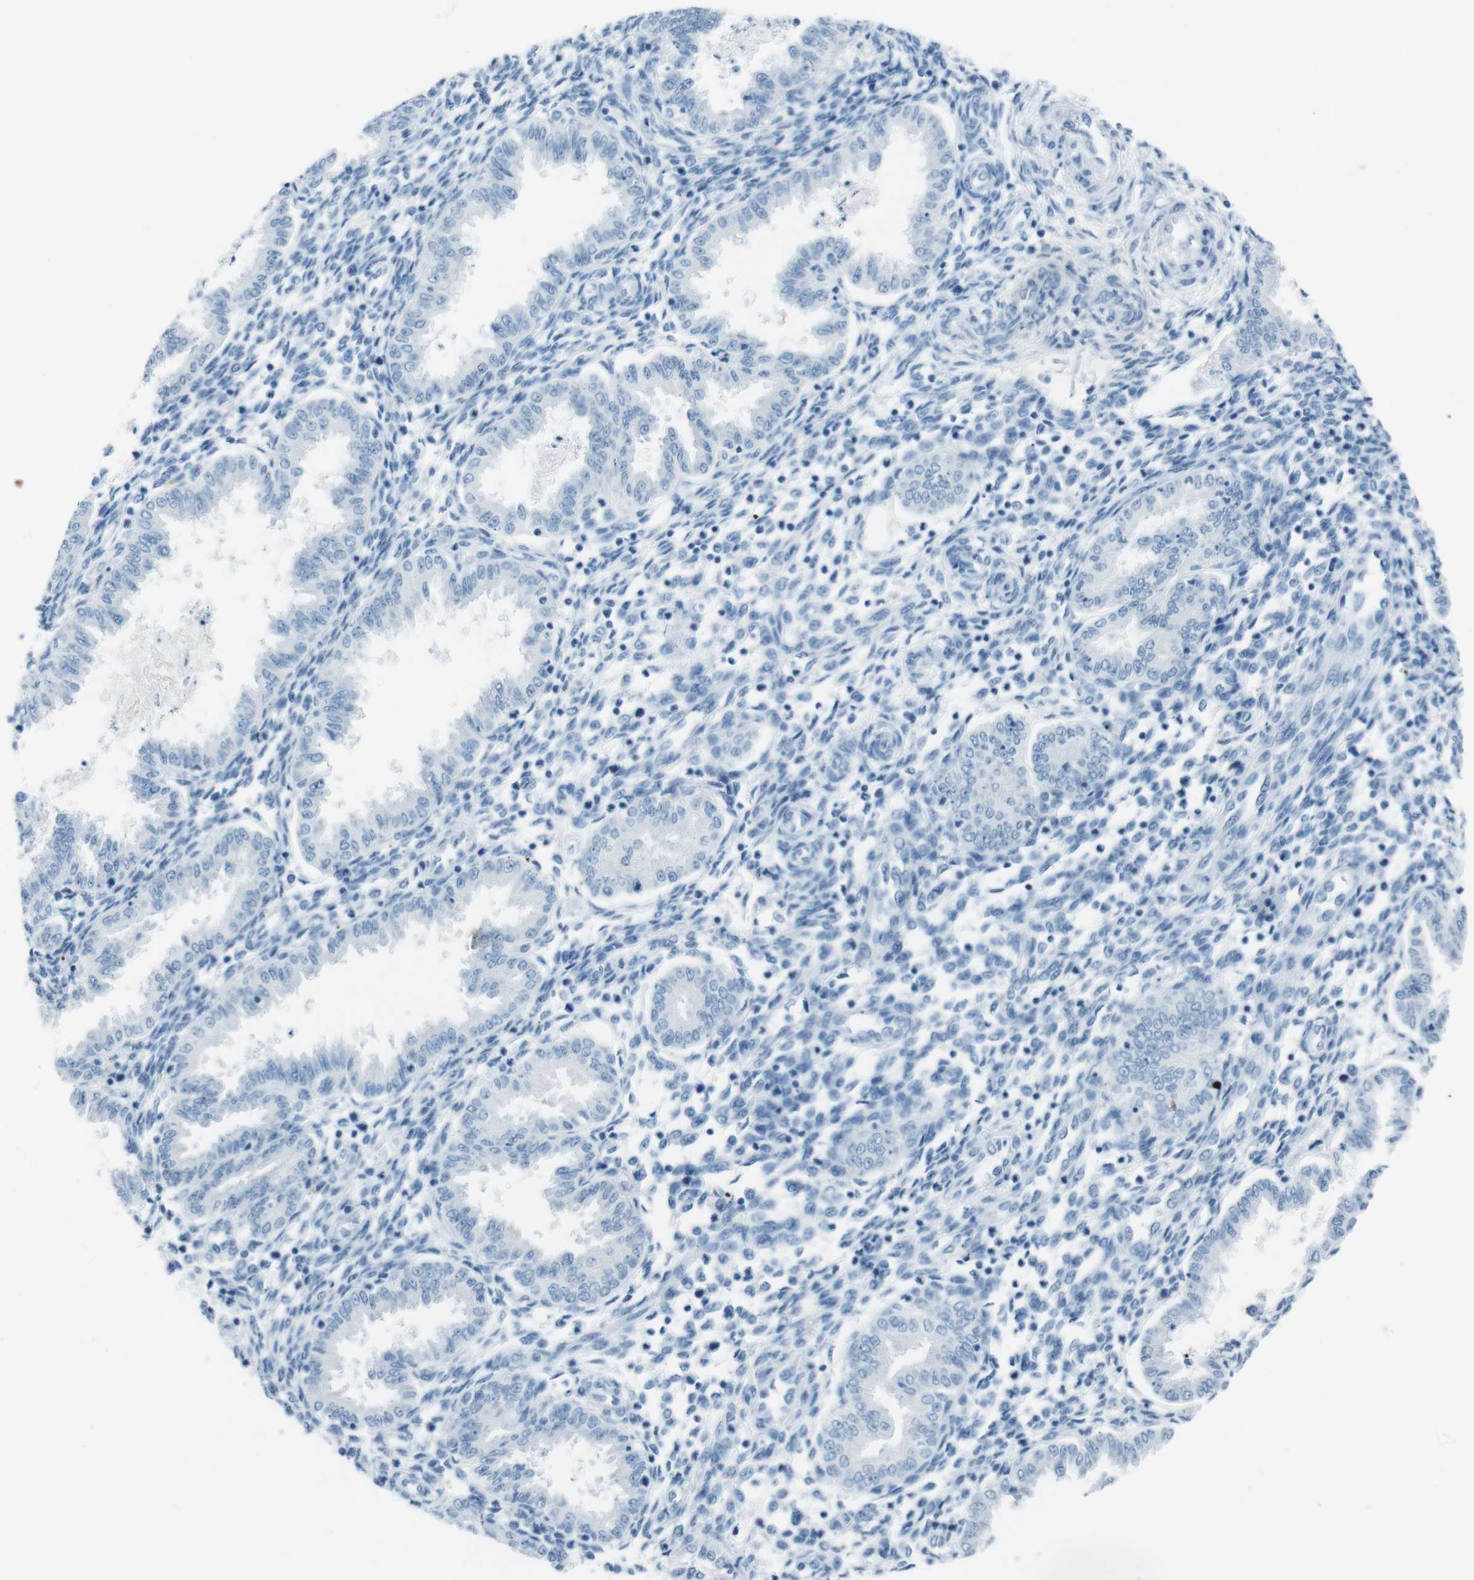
{"staining": {"intensity": "negative", "quantity": "none", "location": "none"}, "tissue": "endometrium", "cell_type": "Cells in endometrial stroma", "image_type": "normal", "snomed": [{"axis": "morphology", "description": "Normal tissue, NOS"}, {"axis": "topography", "description": "Endometrium"}], "caption": "IHC of unremarkable human endometrium exhibits no positivity in cells in endometrial stroma.", "gene": "TMEM207", "patient": {"sex": "female", "age": 33}}